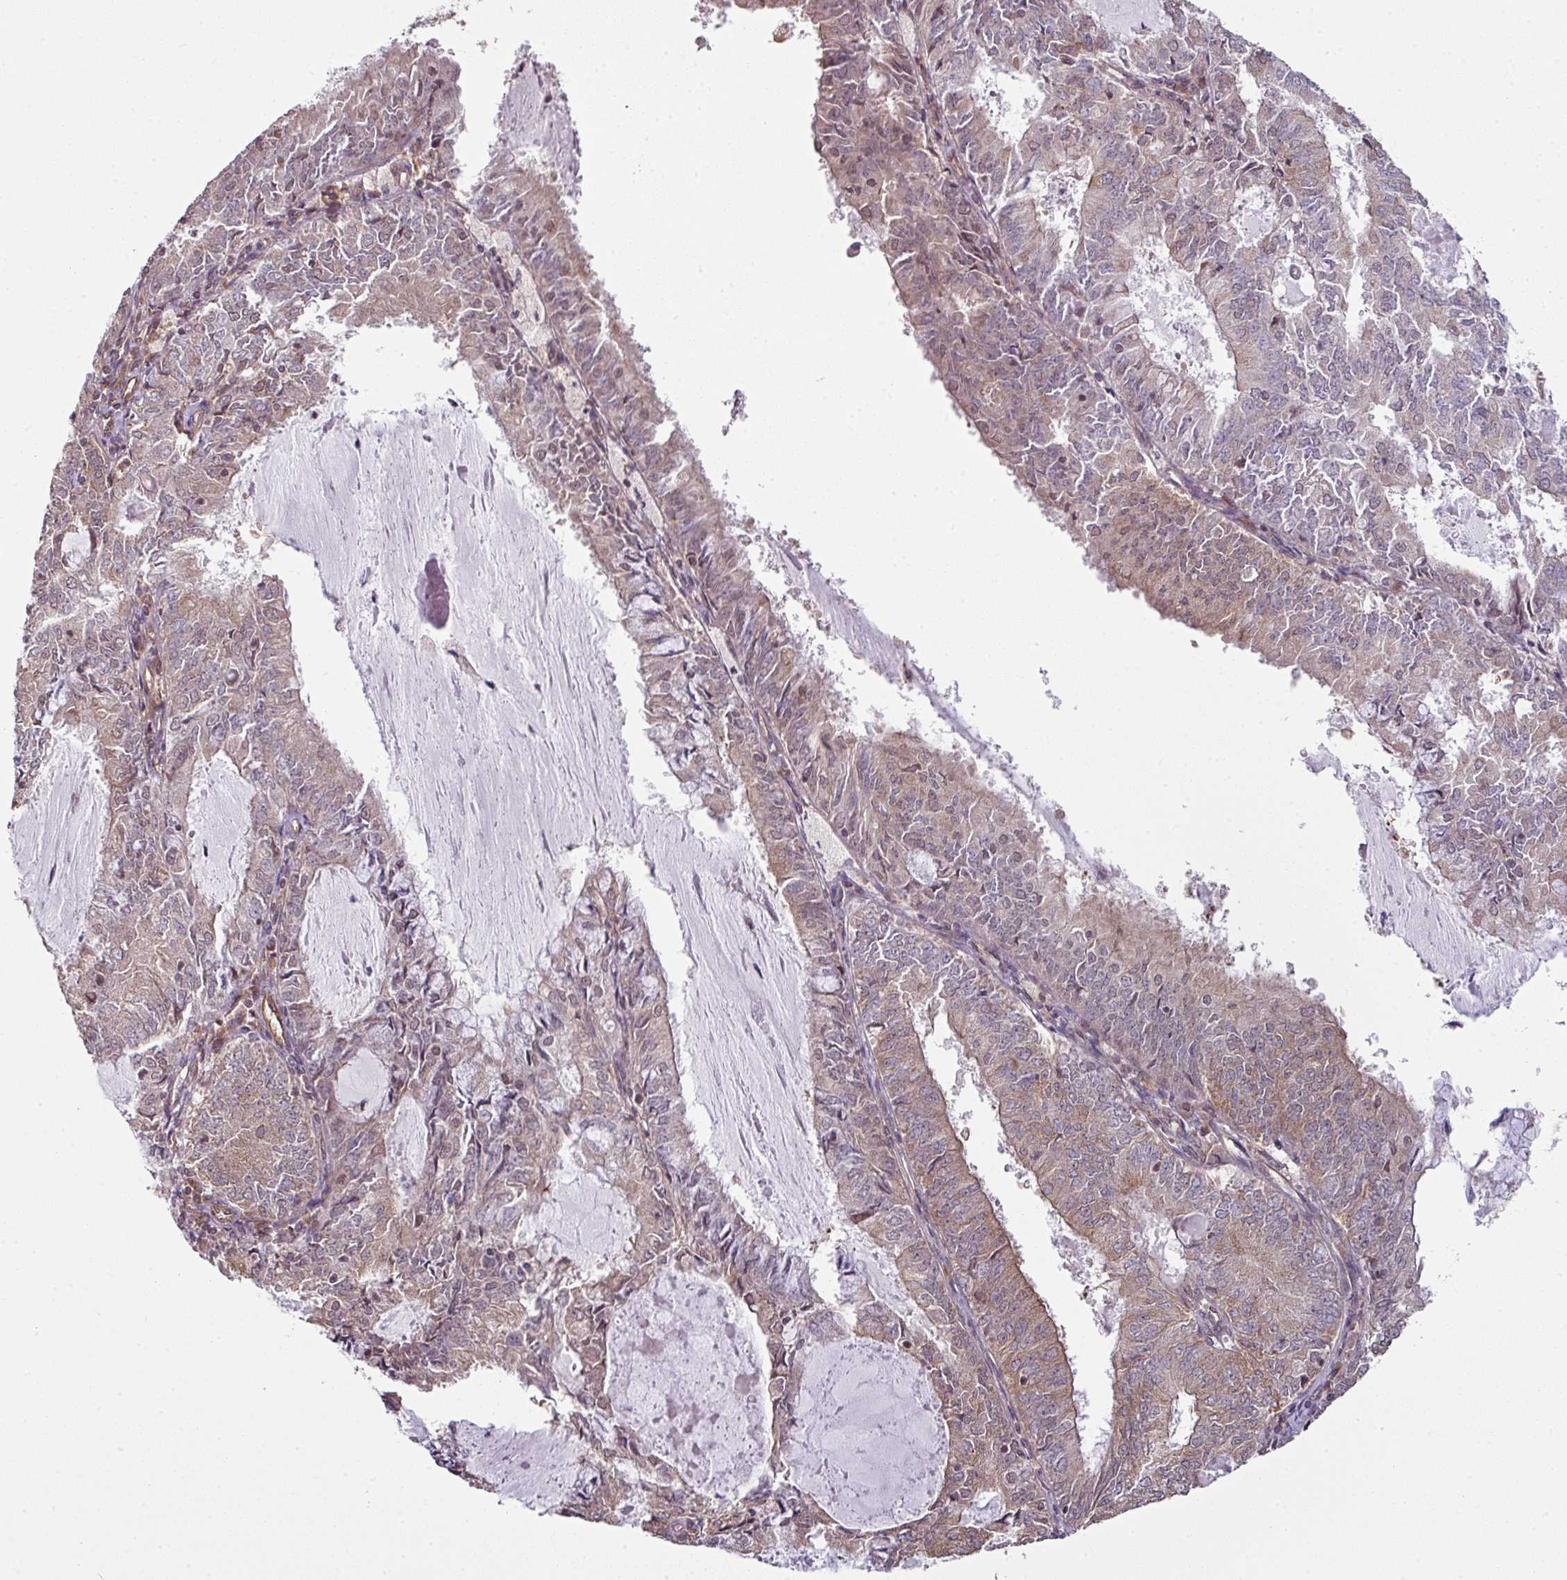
{"staining": {"intensity": "moderate", "quantity": "25%-75%", "location": "cytoplasmic/membranous"}, "tissue": "endometrial cancer", "cell_type": "Tumor cells", "image_type": "cancer", "snomed": [{"axis": "morphology", "description": "Adenocarcinoma, NOS"}, {"axis": "topography", "description": "Endometrium"}], "caption": "IHC staining of endometrial adenocarcinoma, which reveals medium levels of moderate cytoplasmic/membranous positivity in approximately 25%-75% of tumor cells indicating moderate cytoplasmic/membranous protein staining. The staining was performed using DAB (3,3'-diaminobenzidine) (brown) for protein detection and nuclei were counterstained in hematoxylin (blue).", "gene": "ANKRD18A", "patient": {"sex": "female", "age": 57}}